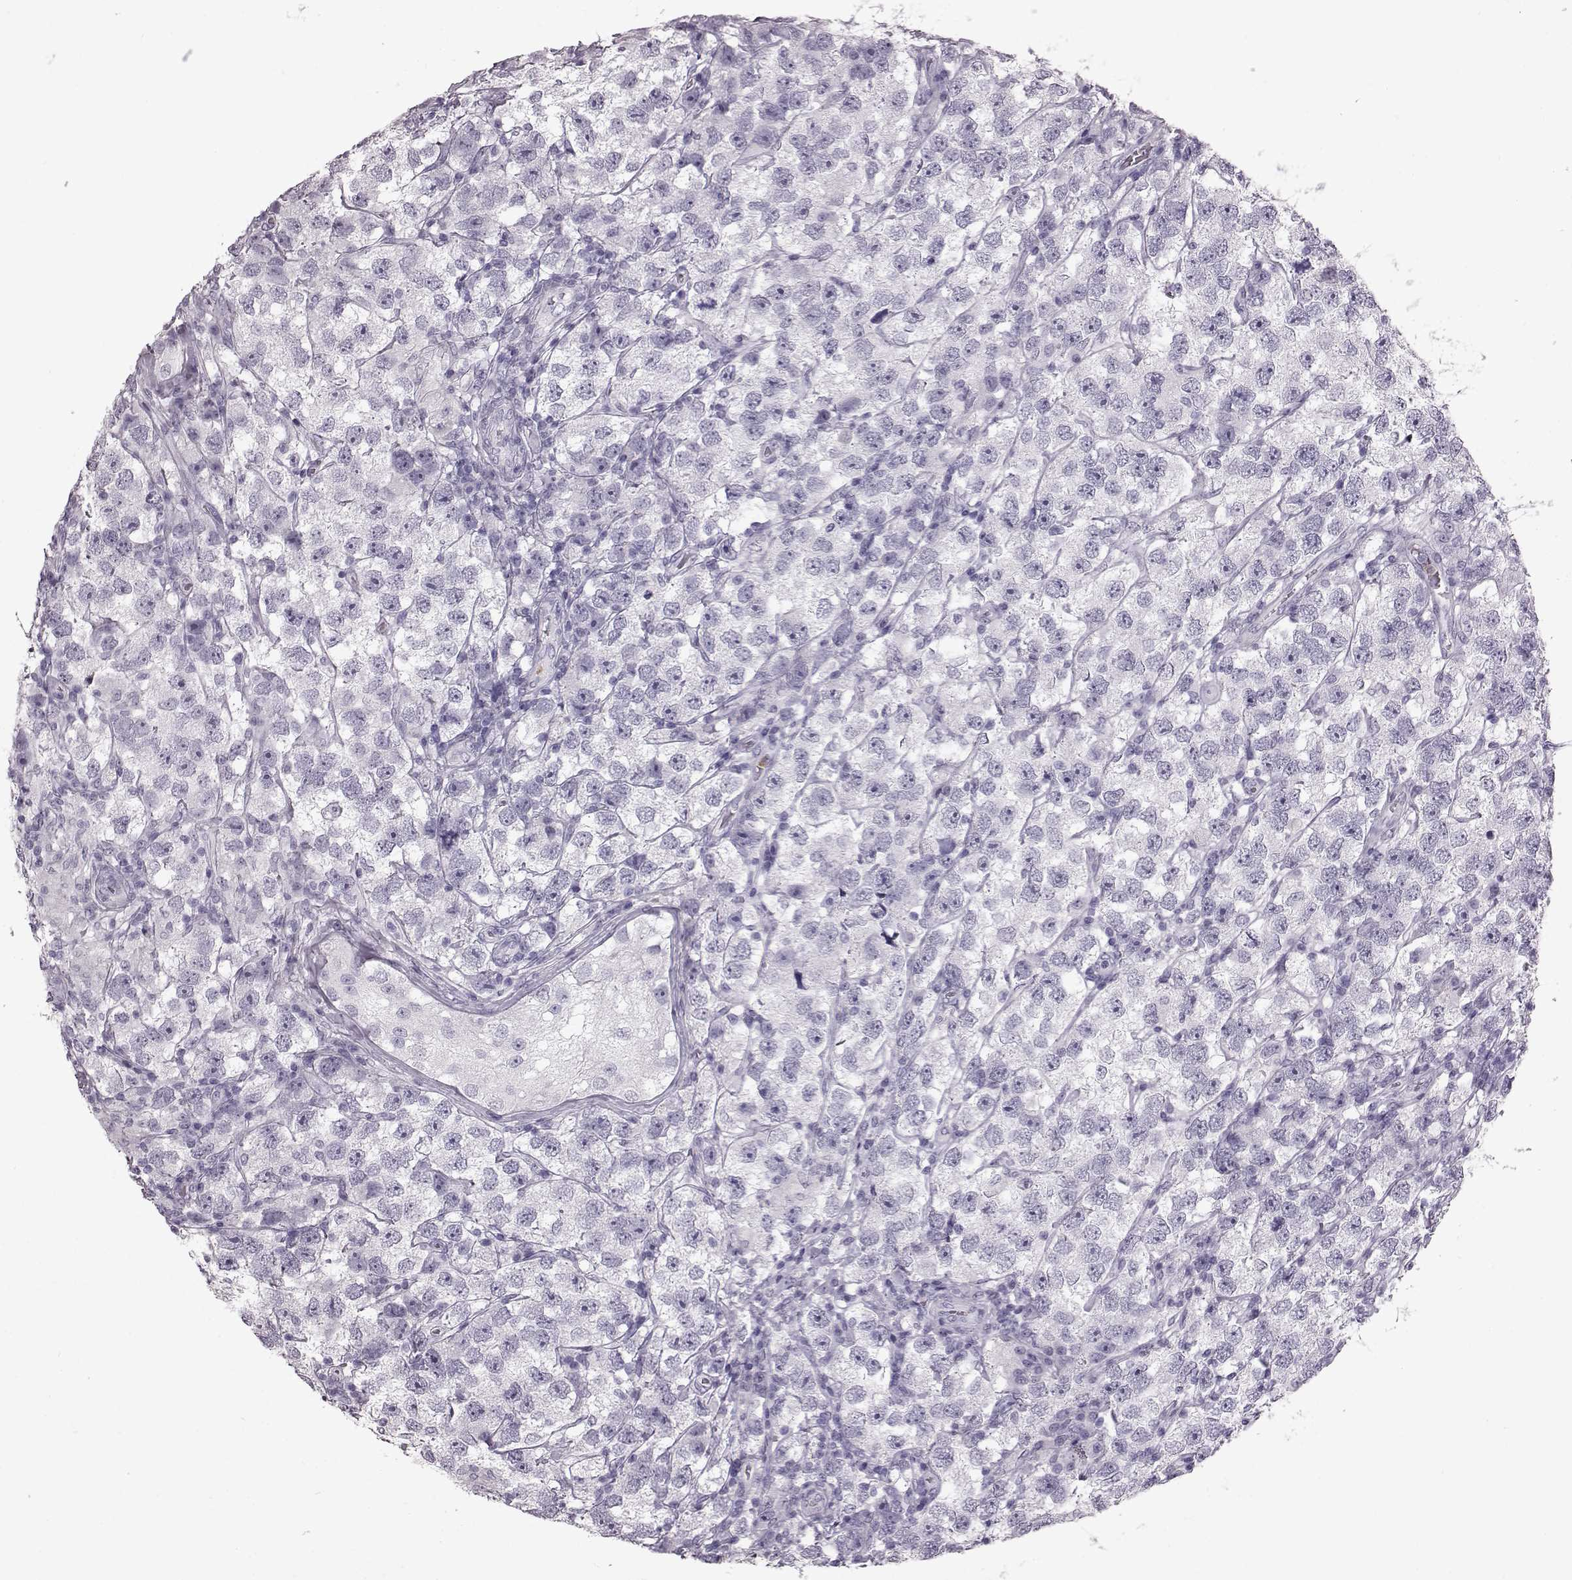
{"staining": {"intensity": "negative", "quantity": "none", "location": "none"}, "tissue": "testis cancer", "cell_type": "Tumor cells", "image_type": "cancer", "snomed": [{"axis": "morphology", "description": "Seminoma, NOS"}, {"axis": "topography", "description": "Testis"}], "caption": "The immunohistochemistry micrograph has no significant staining in tumor cells of seminoma (testis) tissue. (Immunohistochemistry (ihc), brightfield microscopy, high magnification).", "gene": "FUT4", "patient": {"sex": "male", "age": 26}}